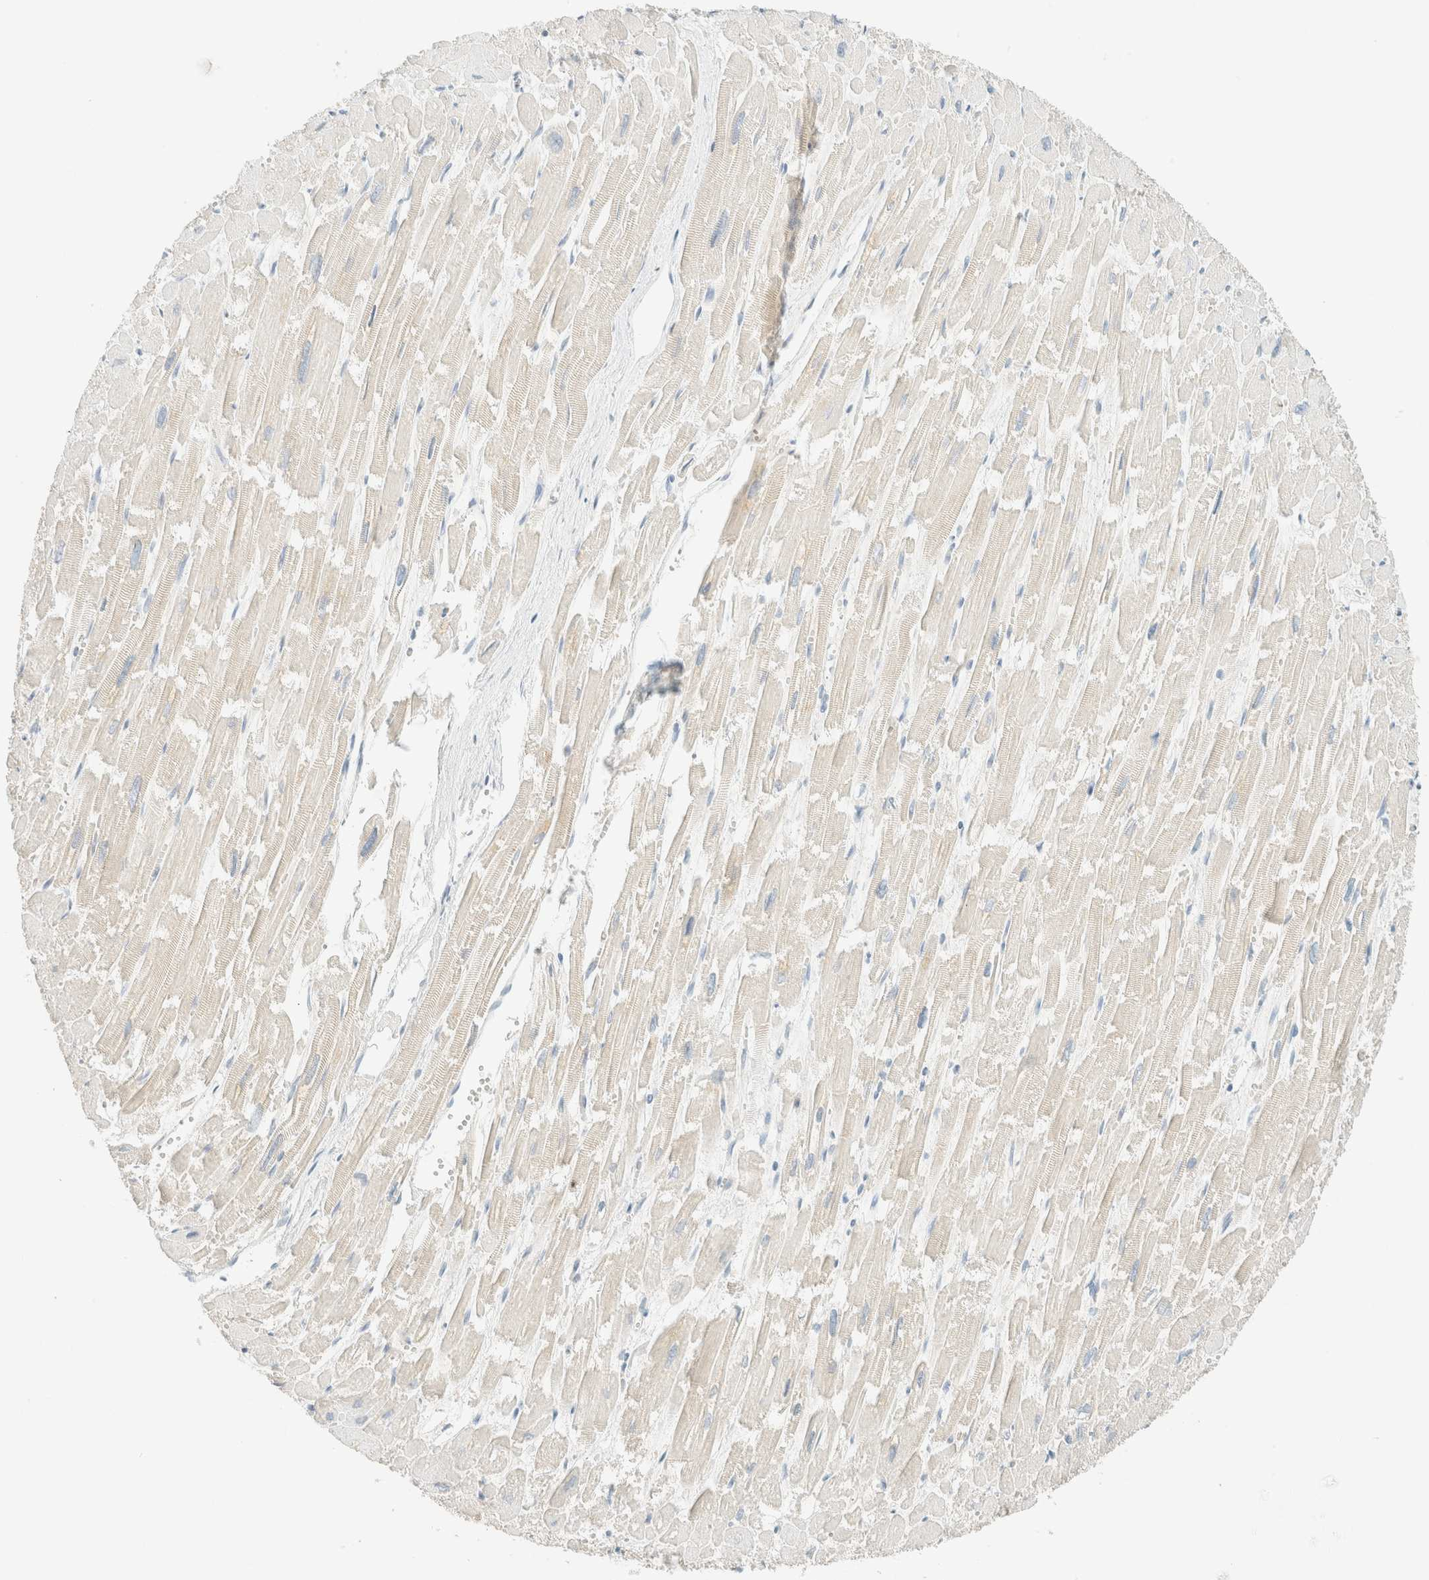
{"staining": {"intensity": "negative", "quantity": "none", "location": "none"}, "tissue": "heart muscle", "cell_type": "Cardiomyocytes", "image_type": "normal", "snomed": [{"axis": "morphology", "description": "Normal tissue, NOS"}, {"axis": "topography", "description": "Heart"}], "caption": "This is an IHC histopathology image of benign heart muscle. There is no positivity in cardiomyocytes.", "gene": "GPA33", "patient": {"sex": "male", "age": 54}}